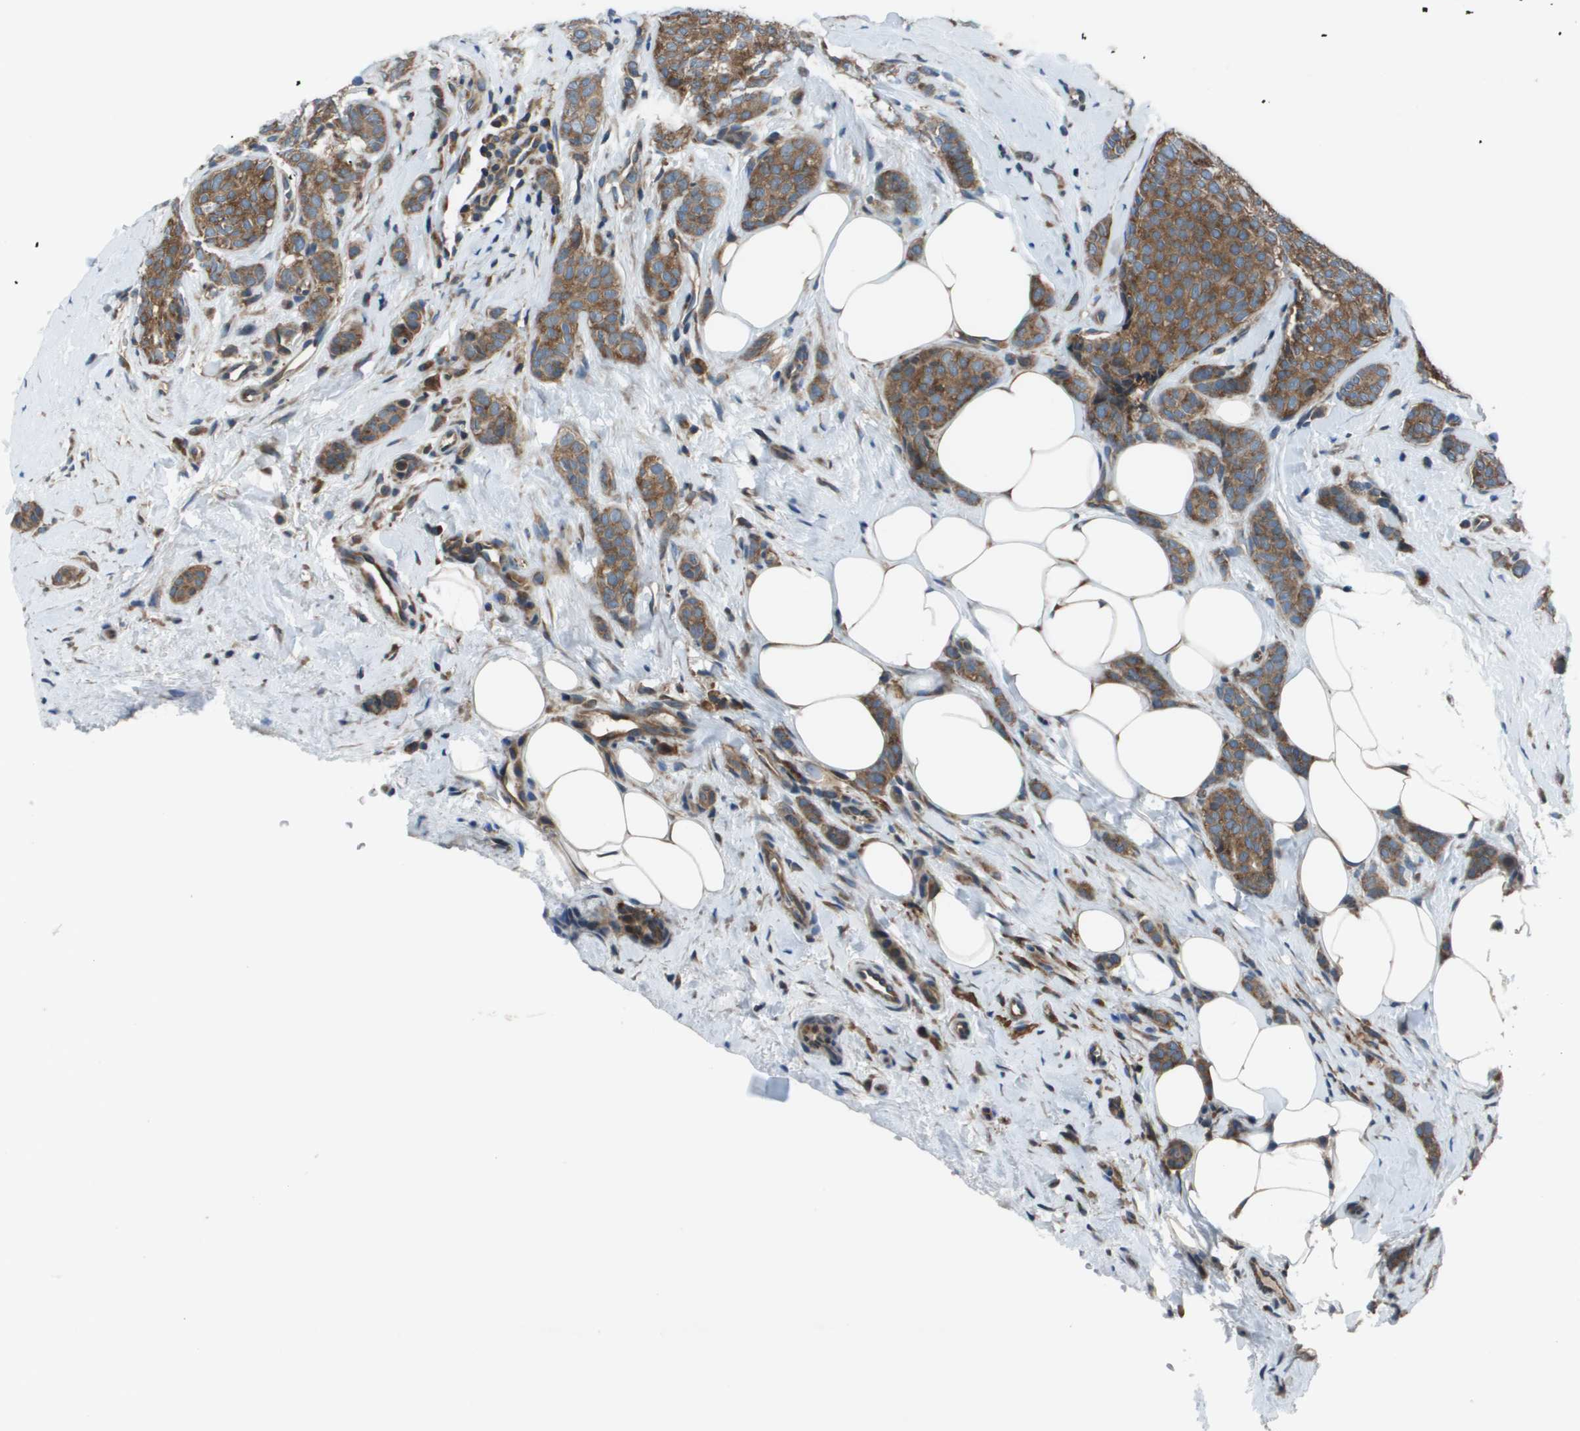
{"staining": {"intensity": "moderate", "quantity": ">75%", "location": "cytoplasmic/membranous"}, "tissue": "breast cancer", "cell_type": "Tumor cells", "image_type": "cancer", "snomed": [{"axis": "morphology", "description": "Lobular carcinoma"}, {"axis": "topography", "description": "Skin"}, {"axis": "topography", "description": "Breast"}], "caption": "Lobular carcinoma (breast) stained with immunohistochemistry demonstrates moderate cytoplasmic/membranous expression in about >75% of tumor cells. Using DAB (3,3'-diaminobenzidine) (brown) and hematoxylin (blue) stains, captured at high magnification using brightfield microscopy.", "gene": "EIF3B", "patient": {"sex": "female", "age": 46}}